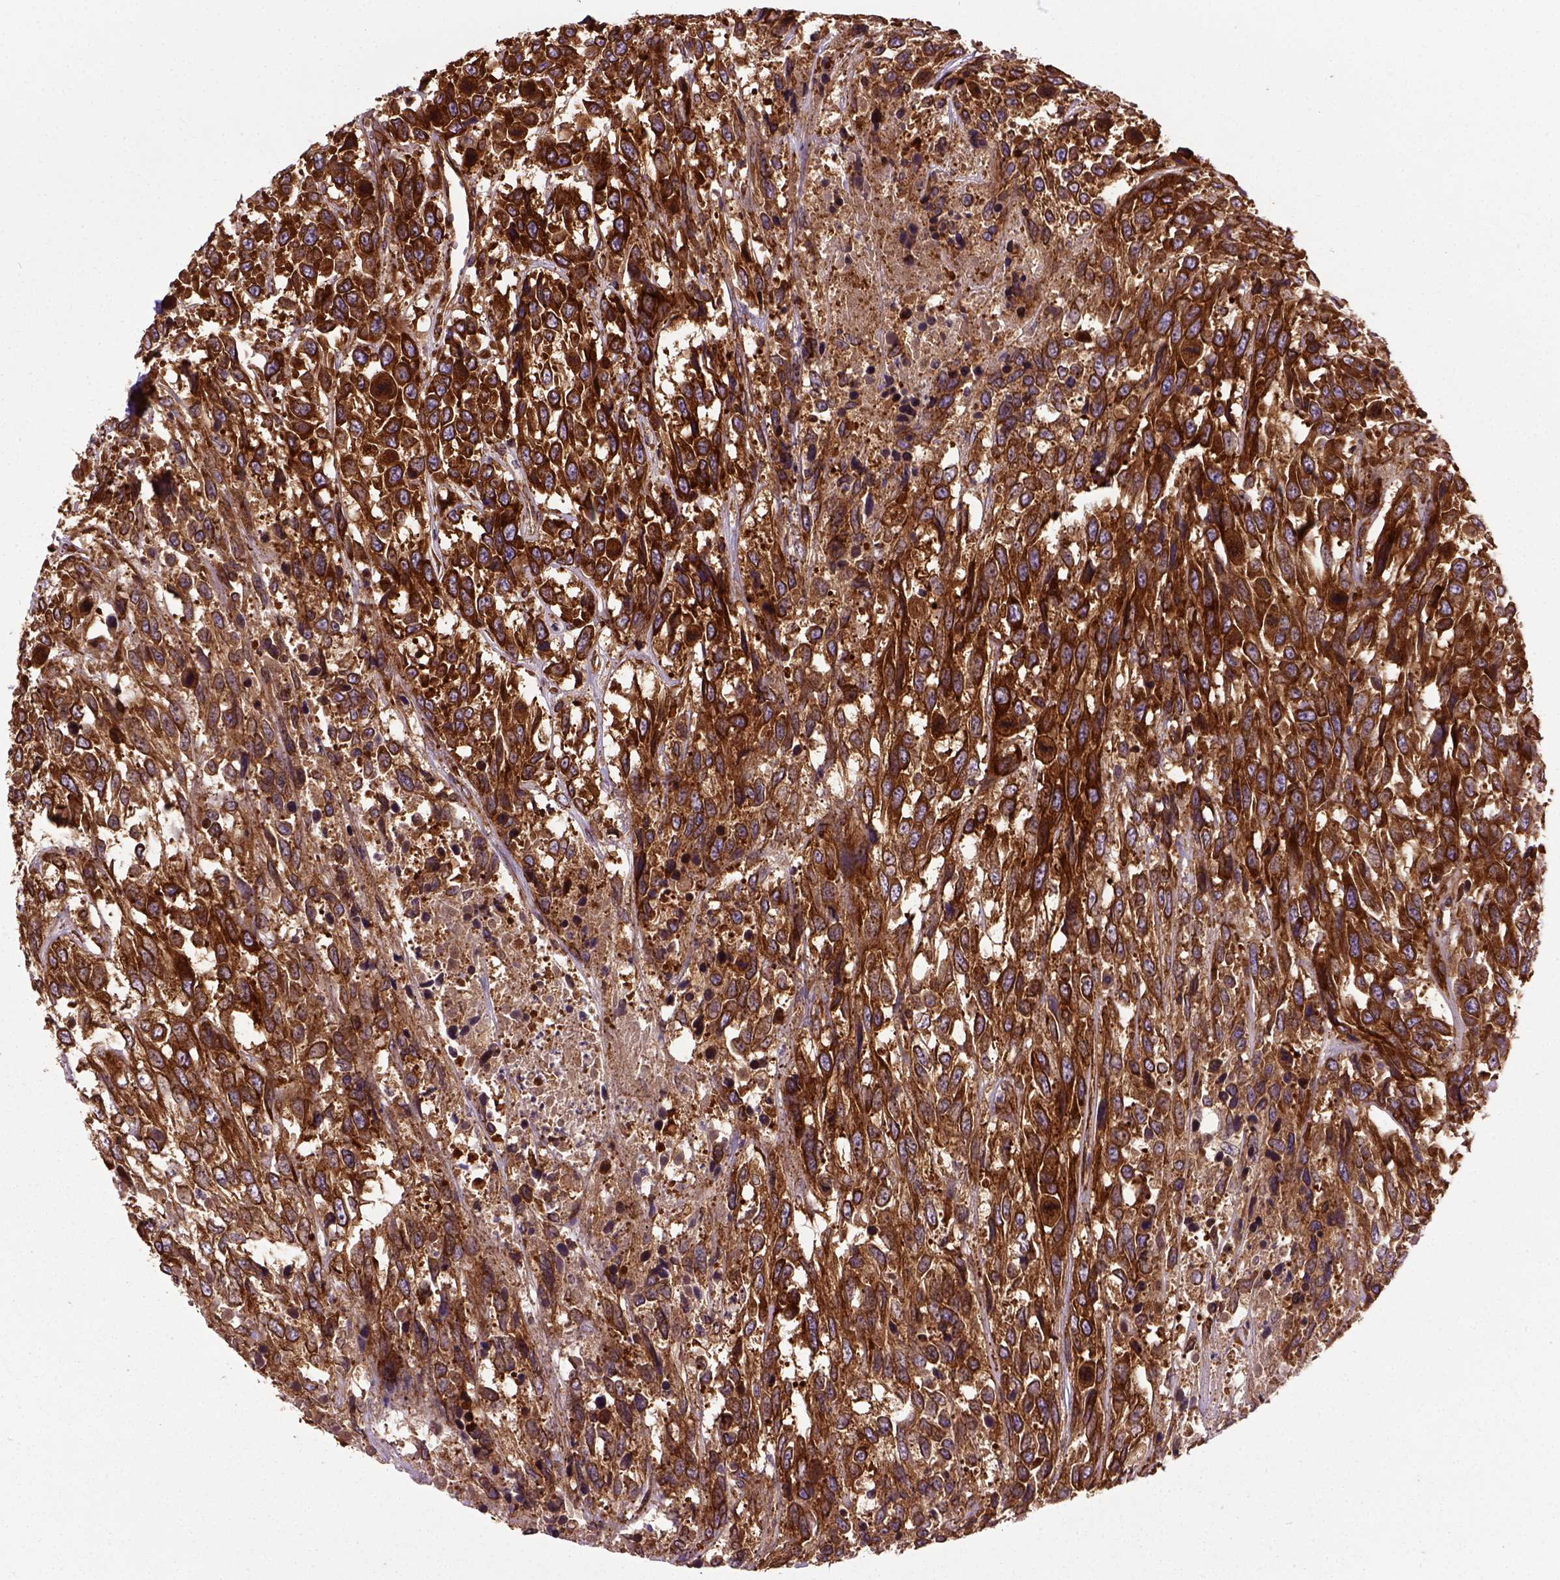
{"staining": {"intensity": "strong", "quantity": ">75%", "location": "cytoplasmic/membranous"}, "tissue": "urothelial cancer", "cell_type": "Tumor cells", "image_type": "cancer", "snomed": [{"axis": "morphology", "description": "Urothelial carcinoma, High grade"}, {"axis": "topography", "description": "Urinary bladder"}], "caption": "Human urothelial cancer stained for a protein (brown) shows strong cytoplasmic/membranous positive expression in approximately >75% of tumor cells.", "gene": "CAPRIN1", "patient": {"sex": "female", "age": 70}}